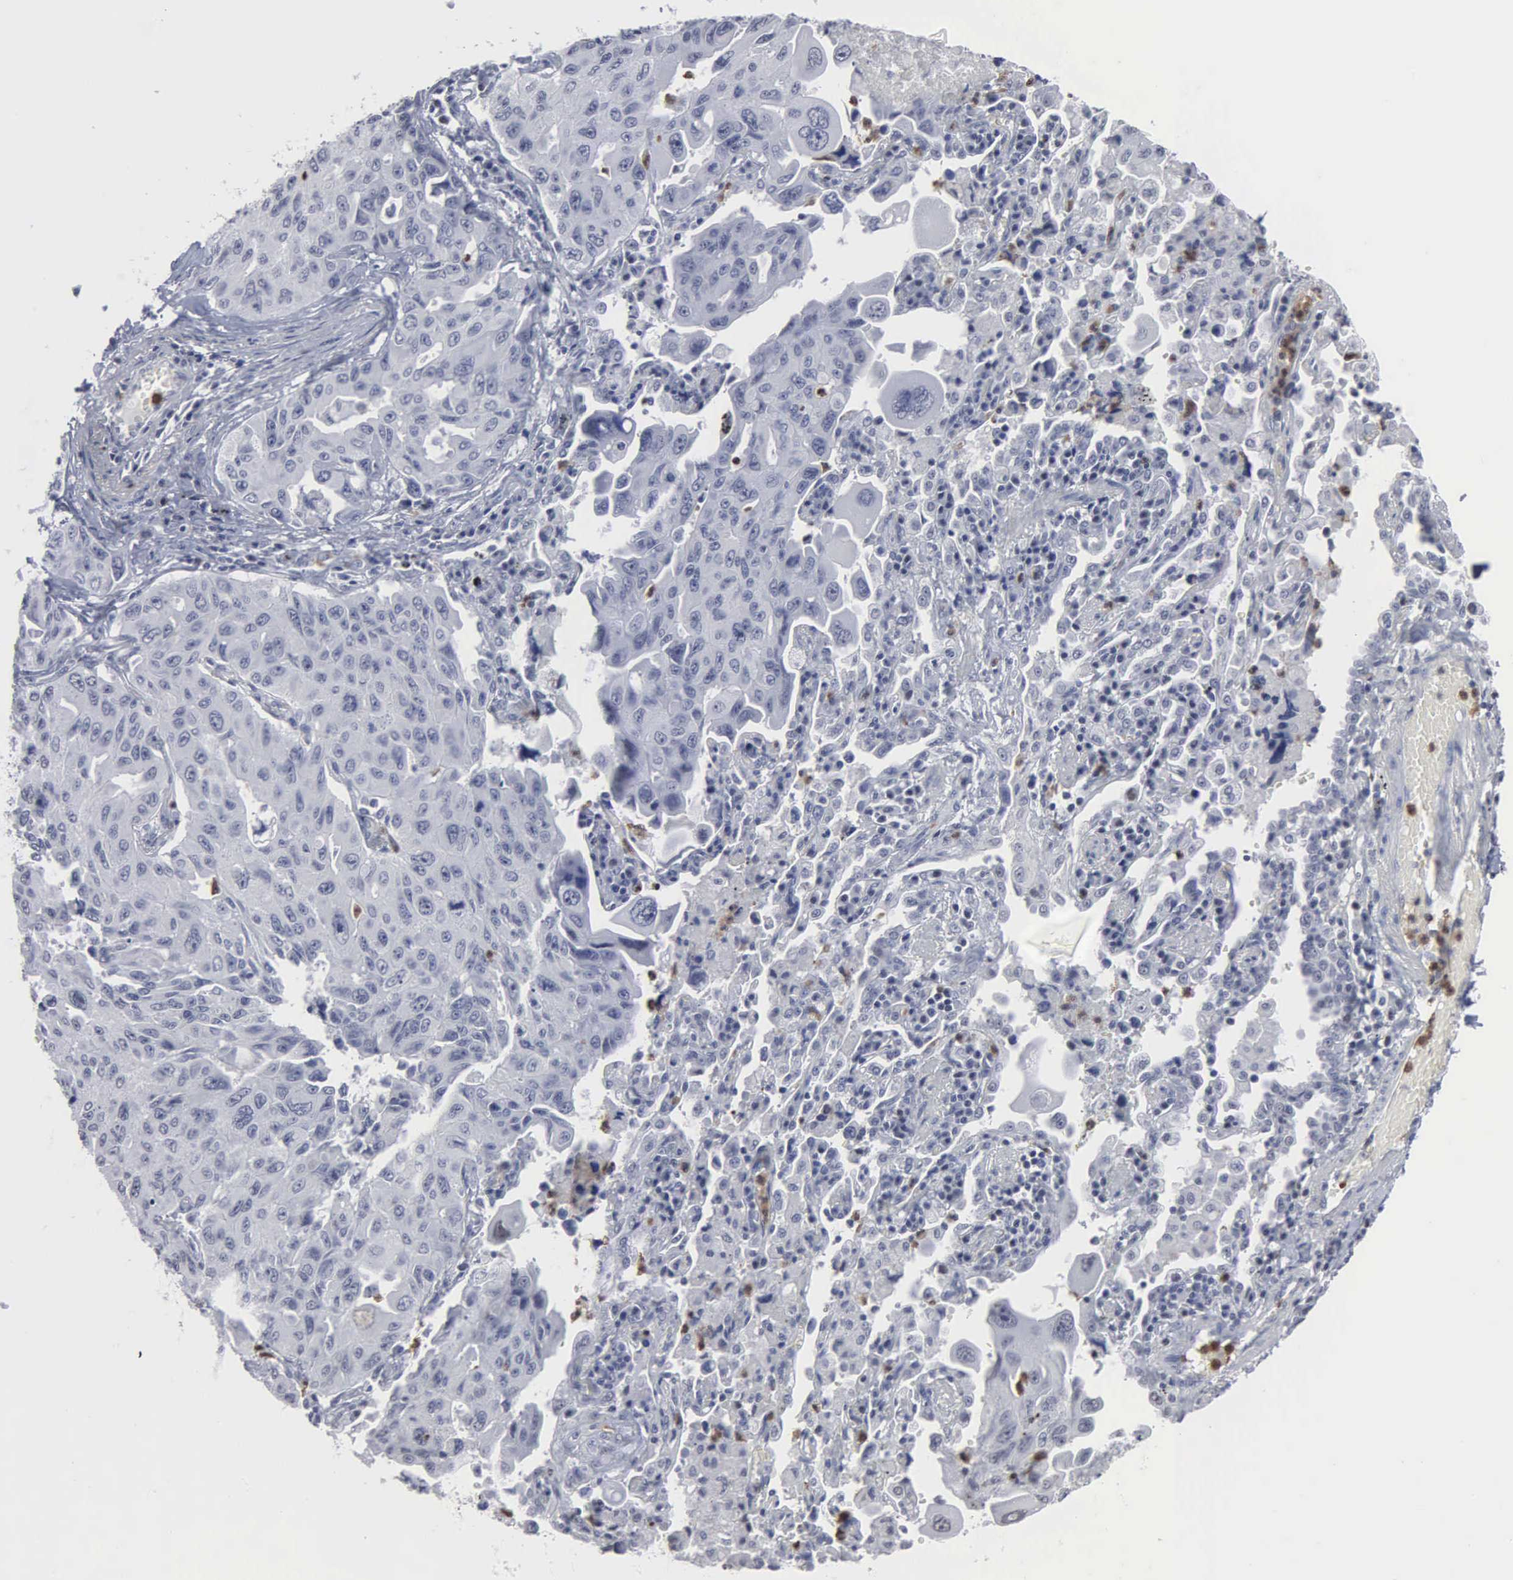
{"staining": {"intensity": "negative", "quantity": "none", "location": "none"}, "tissue": "lung cancer", "cell_type": "Tumor cells", "image_type": "cancer", "snomed": [{"axis": "morphology", "description": "Adenocarcinoma, NOS"}, {"axis": "topography", "description": "Lung"}], "caption": "Tumor cells show no significant protein staining in adenocarcinoma (lung).", "gene": "SPIN3", "patient": {"sex": "male", "age": 64}}